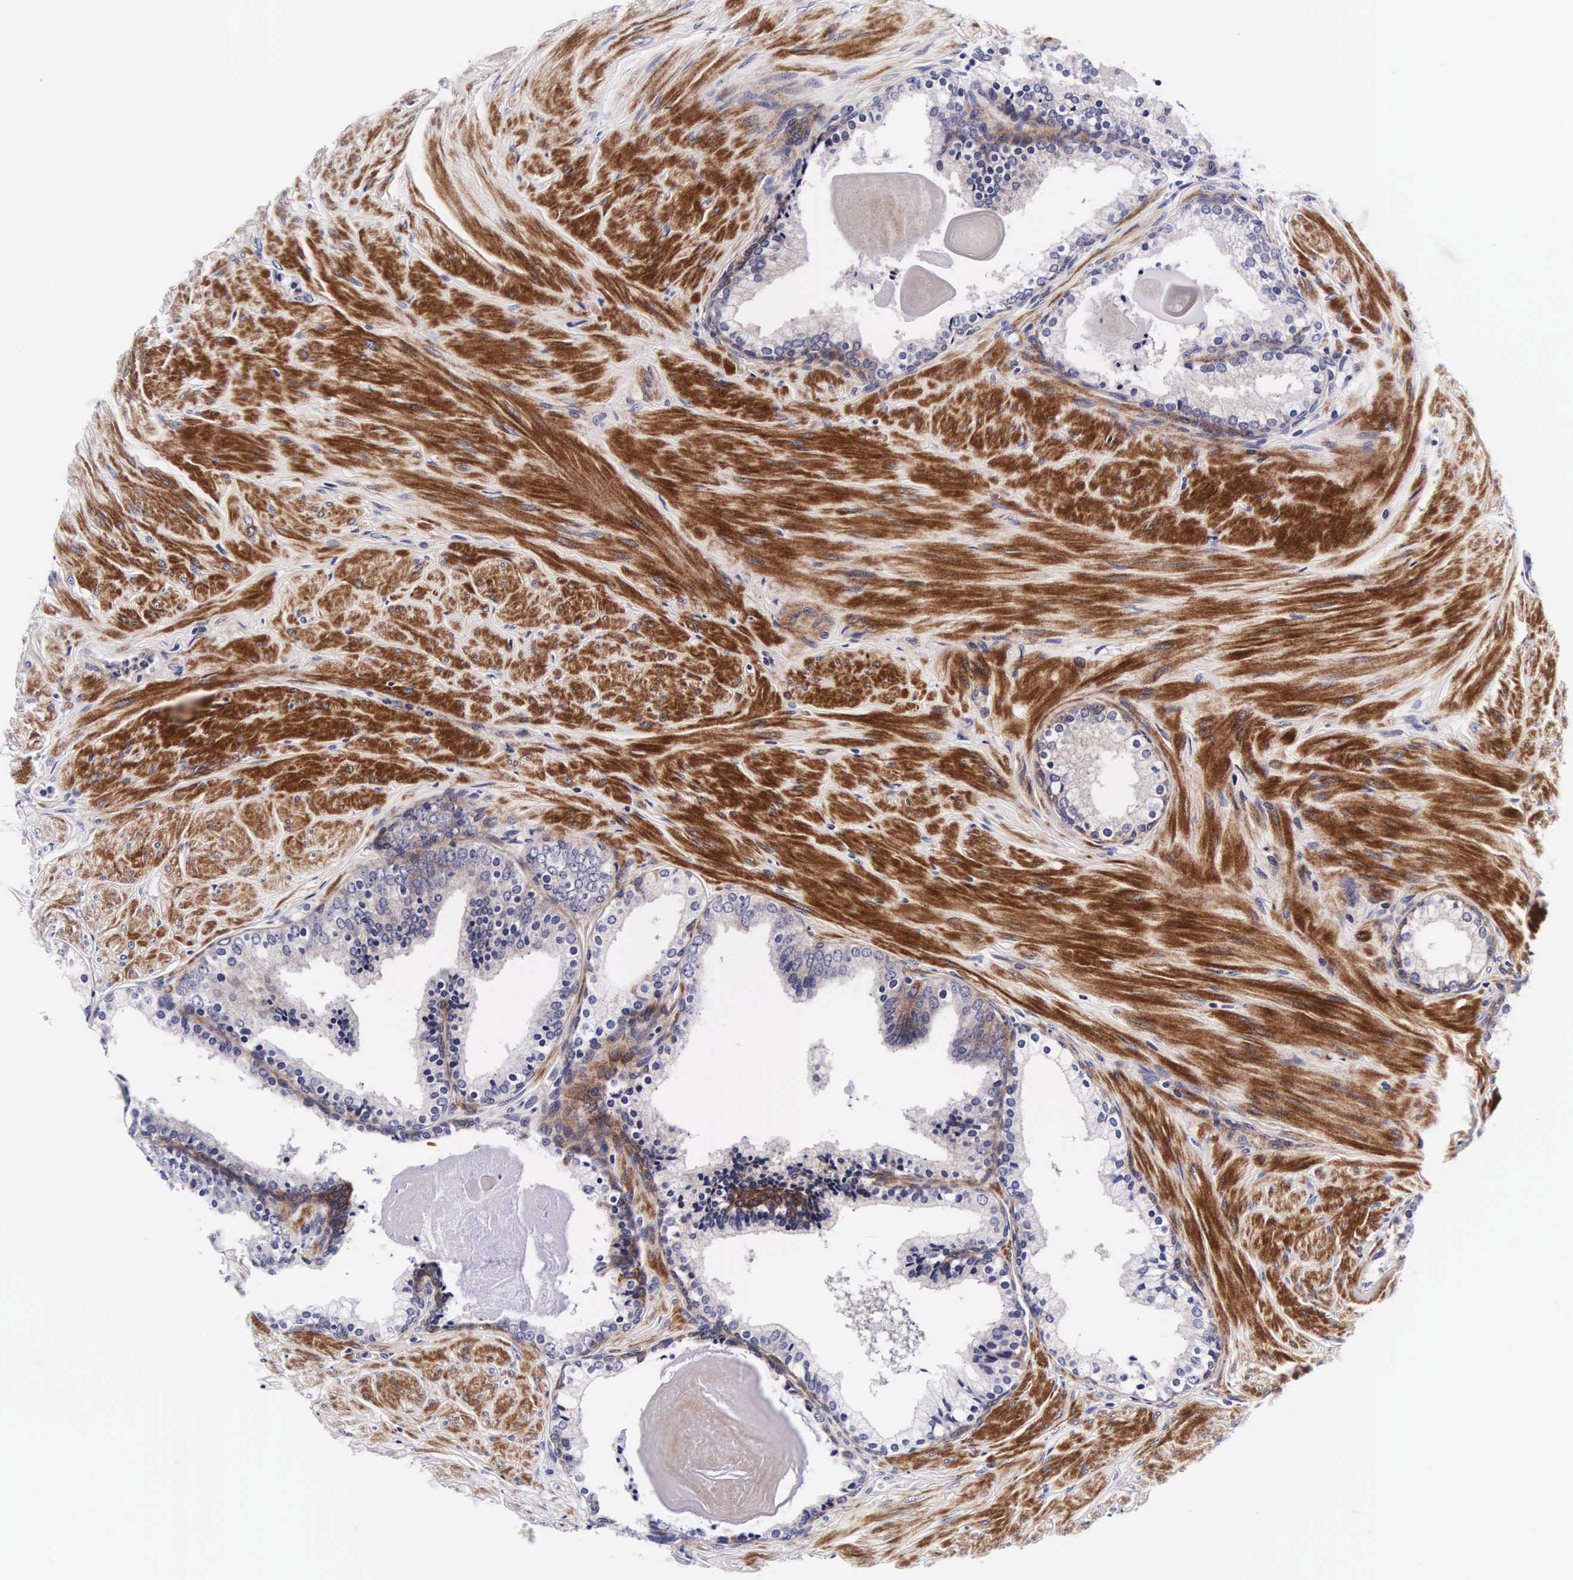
{"staining": {"intensity": "moderate", "quantity": "<25%", "location": "cytoplasmic/membranous"}, "tissue": "prostate", "cell_type": "Glandular cells", "image_type": "normal", "snomed": [{"axis": "morphology", "description": "Normal tissue, NOS"}, {"axis": "topography", "description": "Prostate"}], "caption": "This micrograph exhibits unremarkable prostate stained with immunohistochemistry (IHC) to label a protein in brown. The cytoplasmic/membranous of glandular cells show moderate positivity for the protein. Nuclei are counter-stained blue.", "gene": "UPRT", "patient": {"sex": "male", "age": 65}}